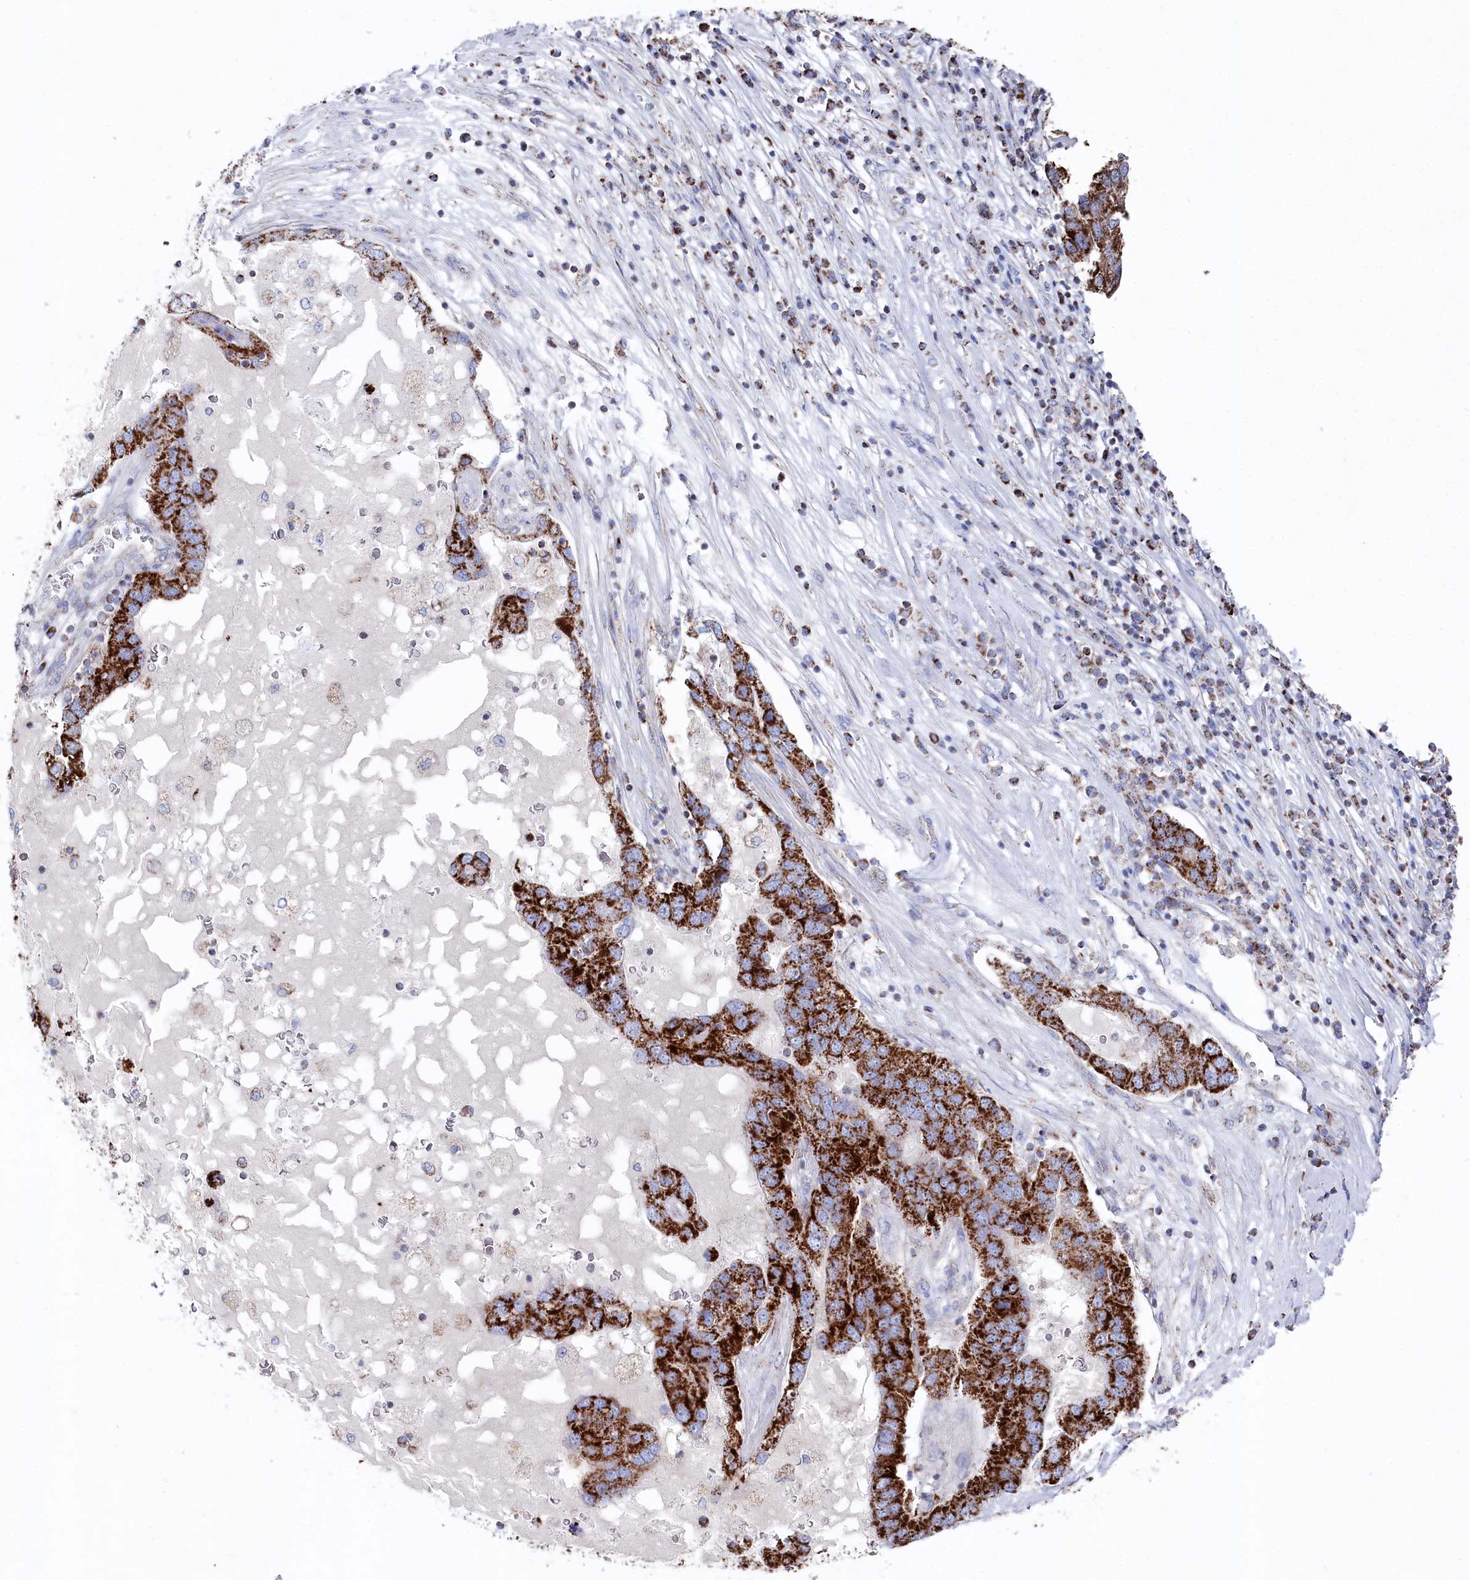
{"staining": {"intensity": "strong", "quantity": ">75%", "location": "cytoplasmic/membranous"}, "tissue": "pancreatic cancer", "cell_type": "Tumor cells", "image_type": "cancer", "snomed": [{"axis": "morphology", "description": "Adenocarcinoma, NOS"}, {"axis": "topography", "description": "Pancreas"}], "caption": "This photomicrograph reveals IHC staining of pancreatic adenocarcinoma, with high strong cytoplasmic/membranous staining in approximately >75% of tumor cells.", "gene": "GLS2", "patient": {"sex": "female", "age": 61}}